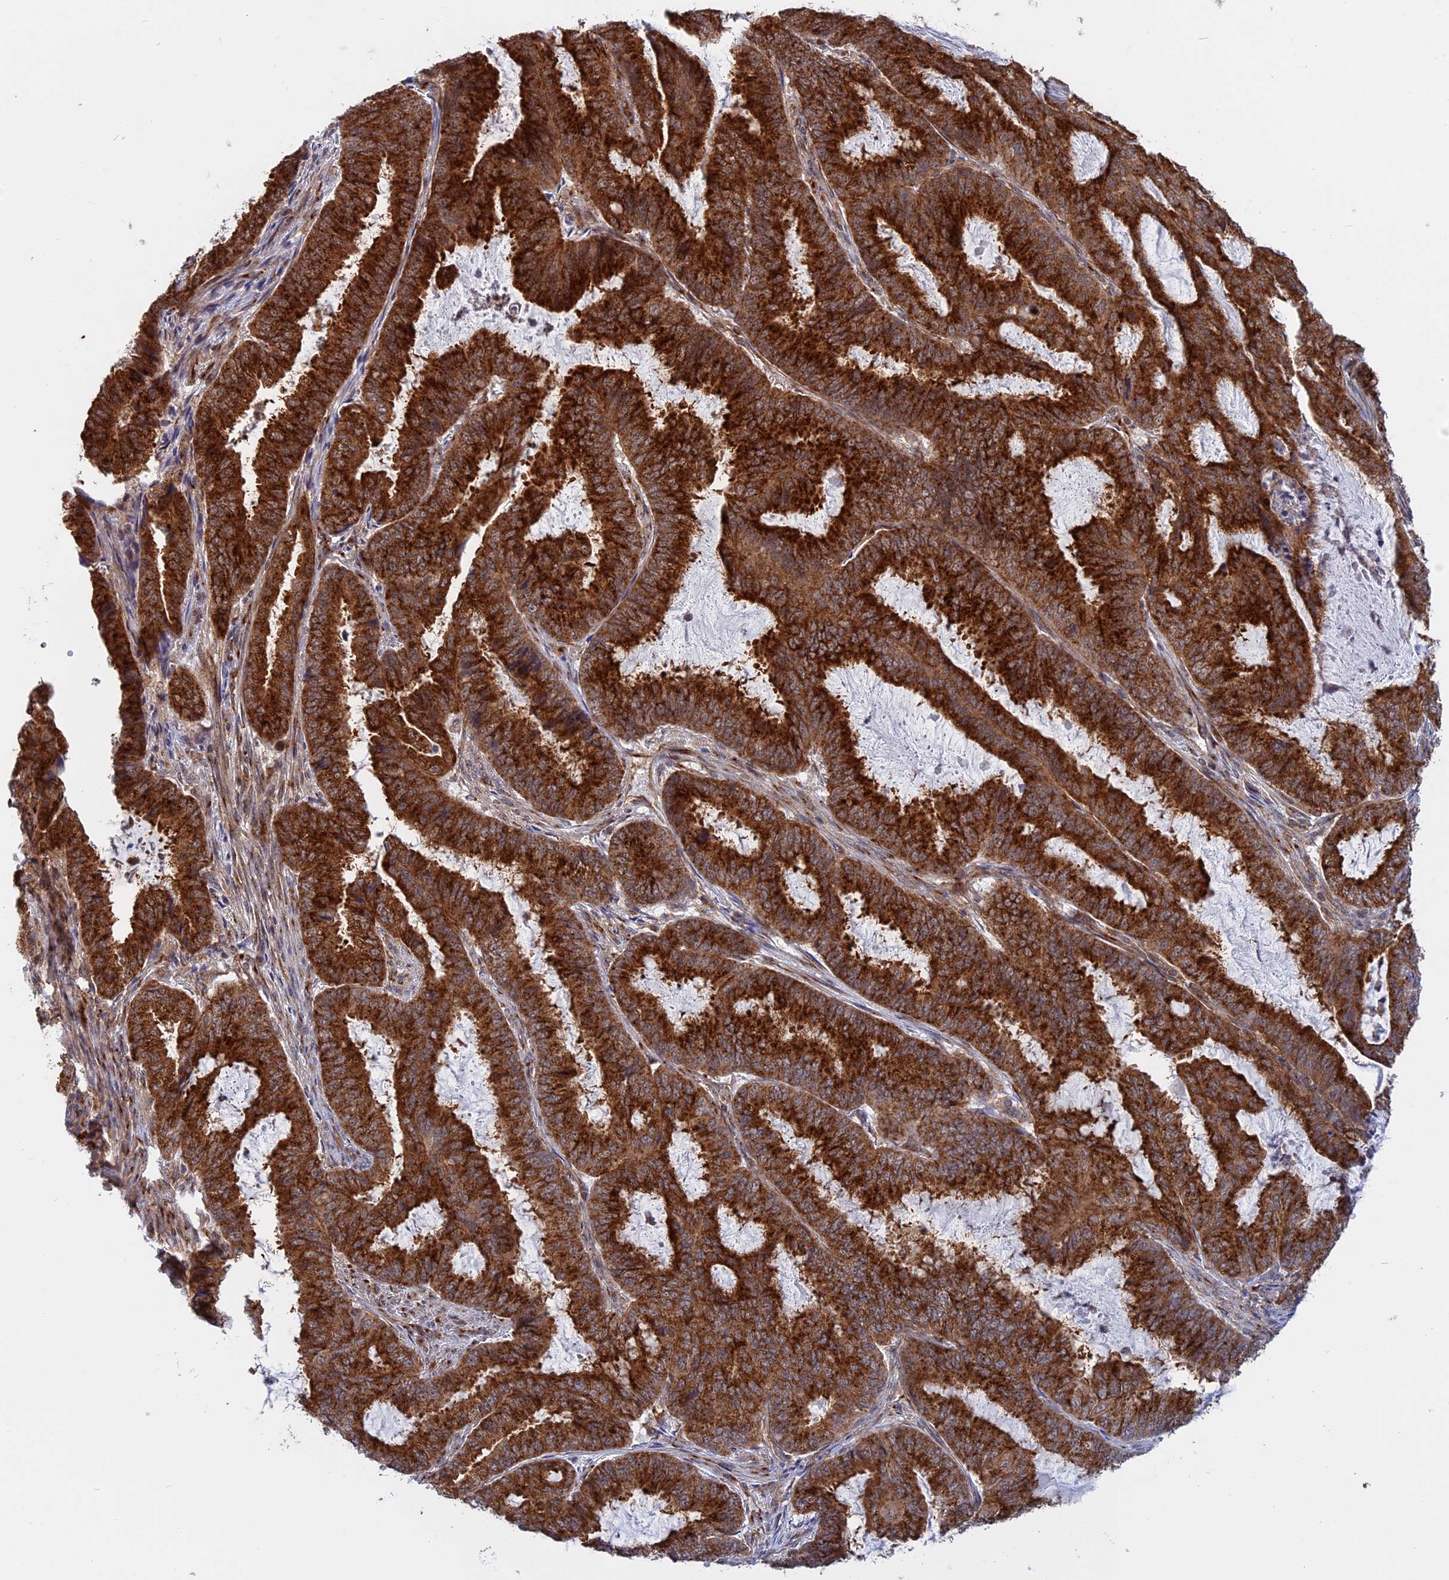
{"staining": {"intensity": "strong", "quantity": ">75%", "location": "cytoplasmic/membranous"}, "tissue": "endometrial cancer", "cell_type": "Tumor cells", "image_type": "cancer", "snomed": [{"axis": "morphology", "description": "Adenocarcinoma, NOS"}, {"axis": "topography", "description": "Endometrium"}], "caption": "Immunohistochemical staining of human endometrial adenocarcinoma displays high levels of strong cytoplasmic/membranous protein staining in about >75% of tumor cells.", "gene": "CLINT1", "patient": {"sex": "female", "age": 51}}